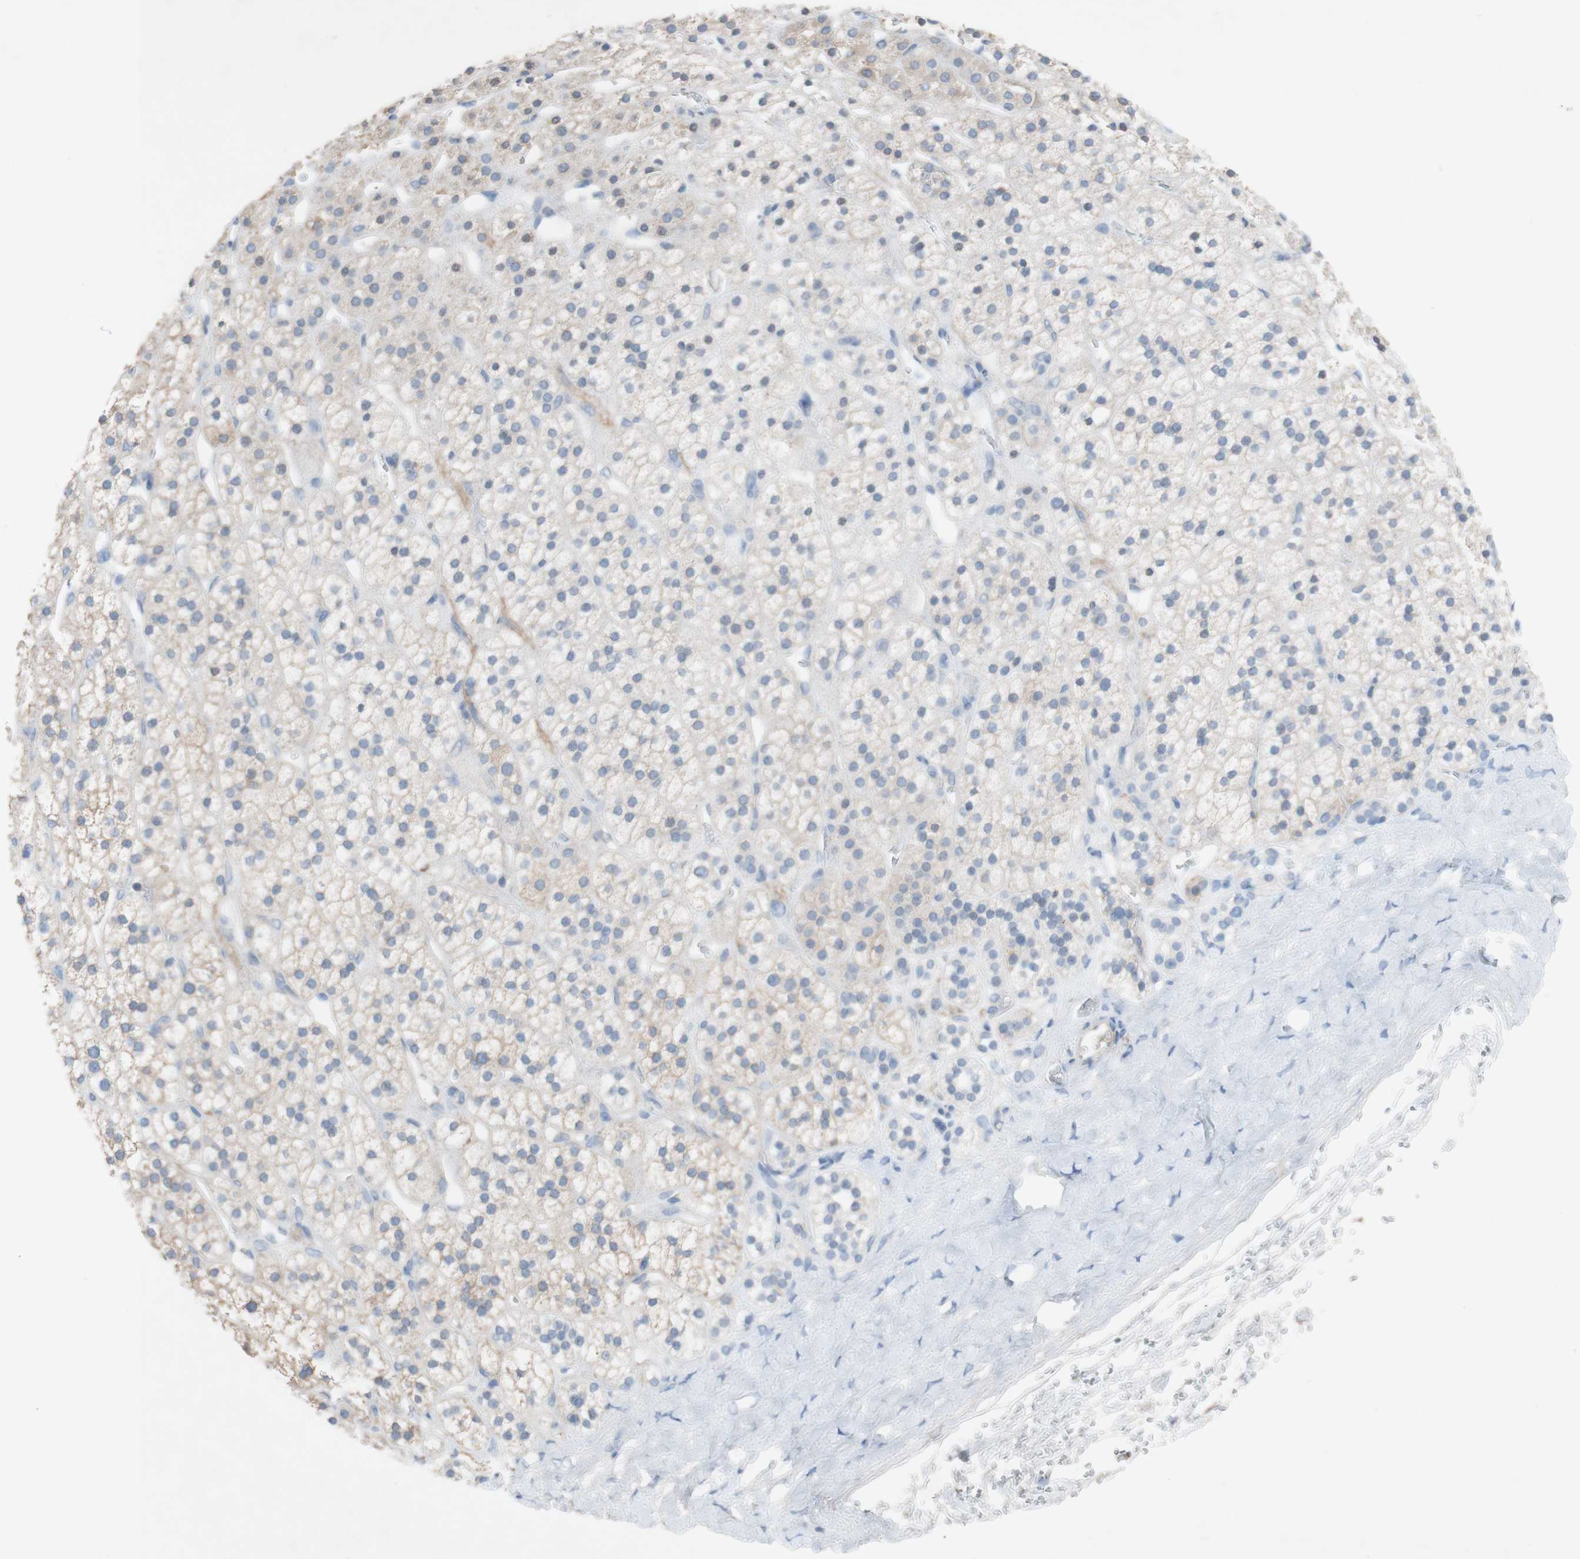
{"staining": {"intensity": "weak", "quantity": ">75%", "location": "cytoplasmic/membranous"}, "tissue": "adrenal gland", "cell_type": "Glandular cells", "image_type": "normal", "snomed": [{"axis": "morphology", "description": "Normal tissue, NOS"}, {"axis": "topography", "description": "Adrenal gland"}], "caption": "Immunohistochemical staining of normal adrenal gland displays weak cytoplasmic/membranous protein positivity in about >75% of glandular cells.", "gene": "PACSIN1", "patient": {"sex": "male", "age": 56}}